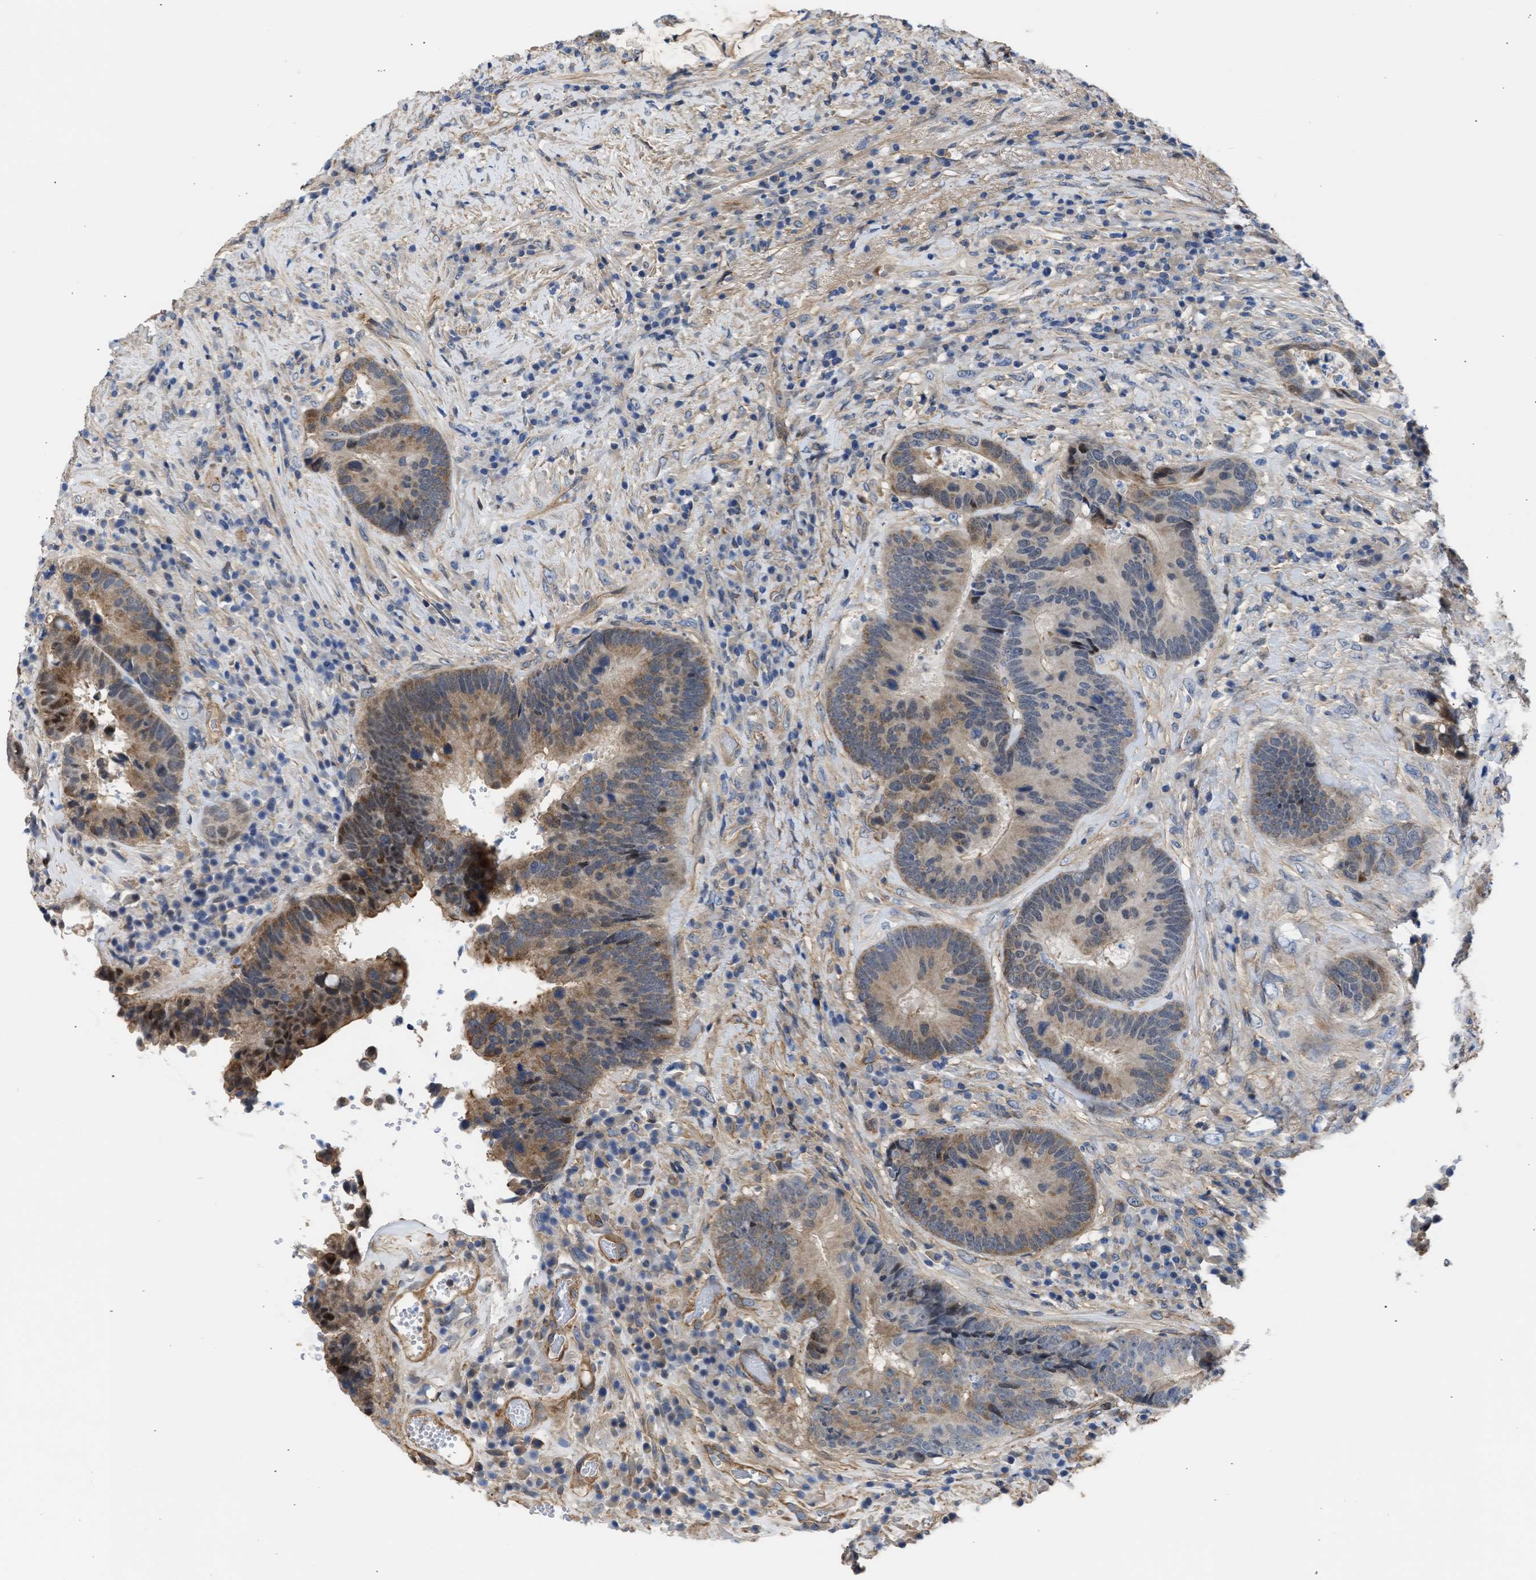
{"staining": {"intensity": "moderate", "quantity": "25%-75%", "location": "cytoplasmic/membranous,nuclear"}, "tissue": "colorectal cancer", "cell_type": "Tumor cells", "image_type": "cancer", "snomed": [{"axis": "morphology", "description": "Adenocarcinoma, NOS"}, {"axis": "topography", "description": "Rectum"}], "caption": "DAB immunohistochemical staining of human colorectal cancer (adenocarcinoma) shows moderate cytoplasmic/membranous and nuclear protein expression in approximately 25%-75% of tumor cells. (IHC, brightfield microscopy, high magnification).", "gene": "MAS1L", "patient": {"sex": "female", "age": 89}}